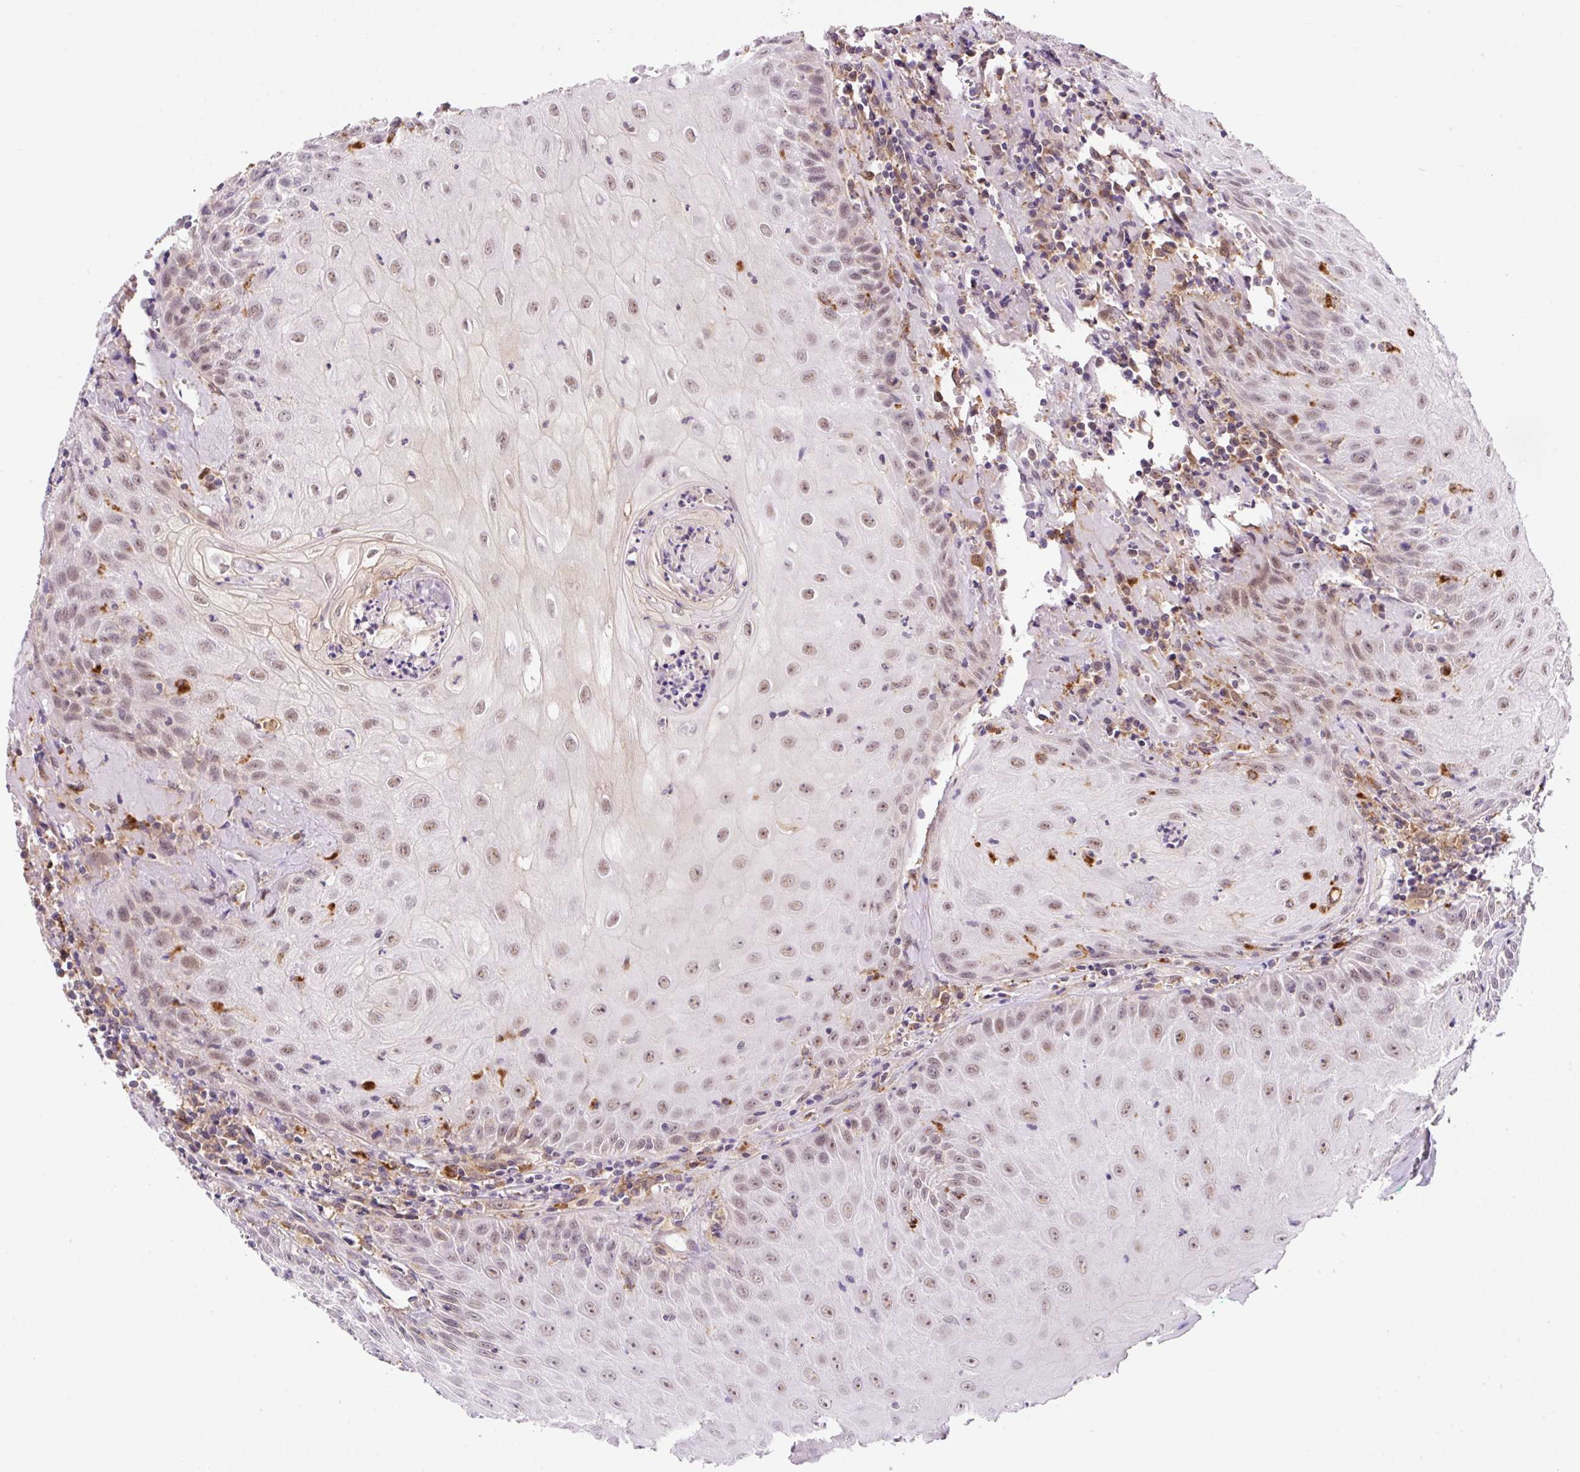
{"staining": {"intensity": "moderate", "quantity": ">75%", "location": "nuclear"}, "tissue": "head and neck cancer", "cell_type": "Tumor cells", "image_type": "cancer", "snomed": [{"axis": "morphology", "description": "Normal tissue, NOS"}, {"axis": "morphology", "description": "Squamous cell carcinoma, NOS"}, {"axis": "topography", "description": "Oral tissue"}, {"axis": "topography", "description": "Head-Neck"}], "caption": "Head and neck cancer tissue displays moderate nuclear expression in approximately >75% of tumor cells, visualized by immunohistochemistry.", "gene": "CEBPZOS", "patient": {"sex": "female", "age": 70}}